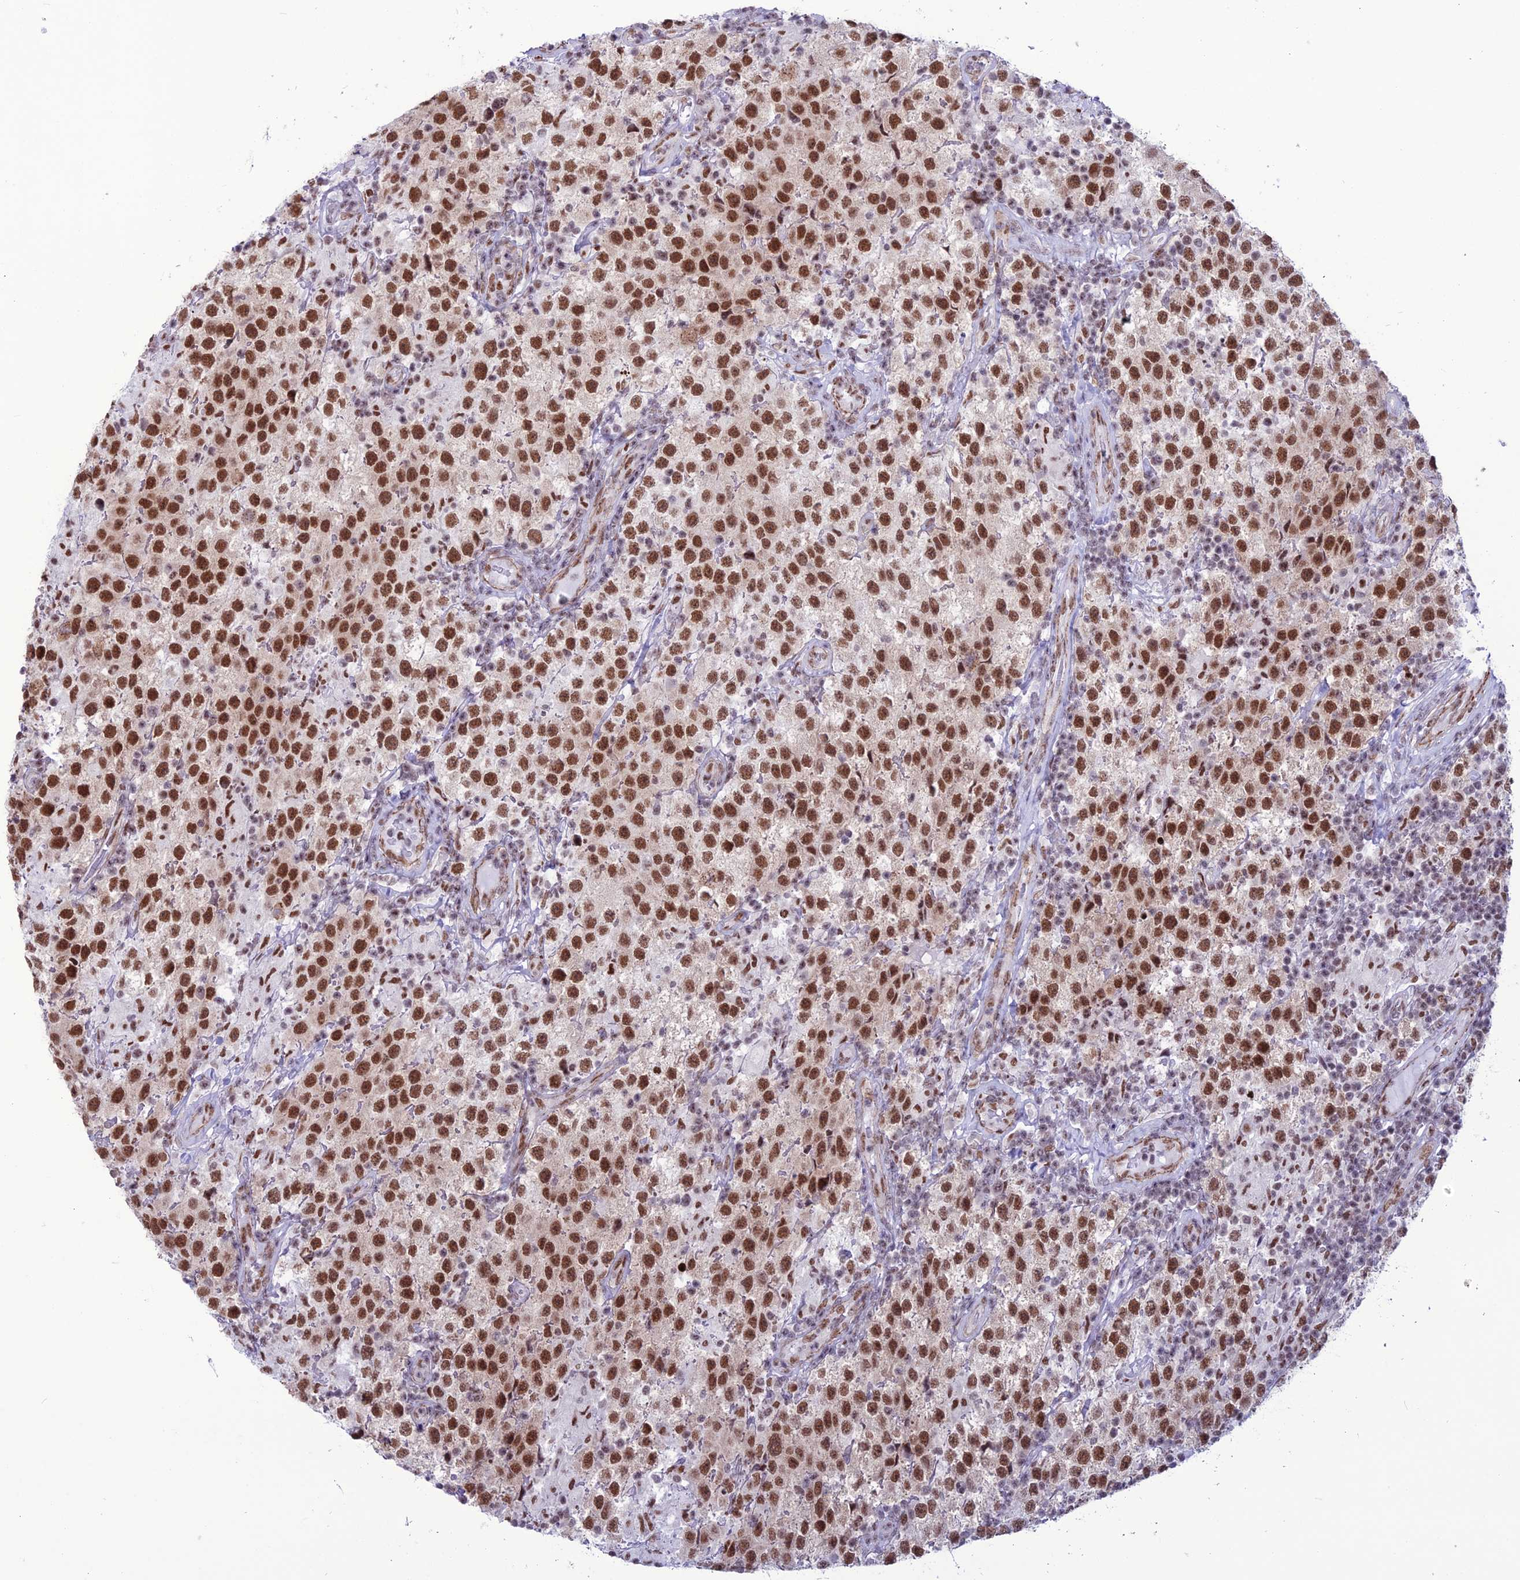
{"staining": {"intensity": "strong", "quantity": ">75%", "location": "nuclear"}, "tissue": "testis cancer", "cell_type": "Tumor cells", "image_type": "cancer", "snomed": [{"axis": "morphology", "description": "Seminoma, NOS"}, {"axis": "morphology", "description": "Carcinoma, Embryonal, NOS"}, {"axis": "topography", "description": "Testis"}], "caption": "Brown immunohistochemical staining in human embryonal carcinoma (testis) exhibits strong nuclear expression in approximately >75% of tumor cells.", "gene": "U2AF1", "patient": {"sex": "male", "age": 41}}